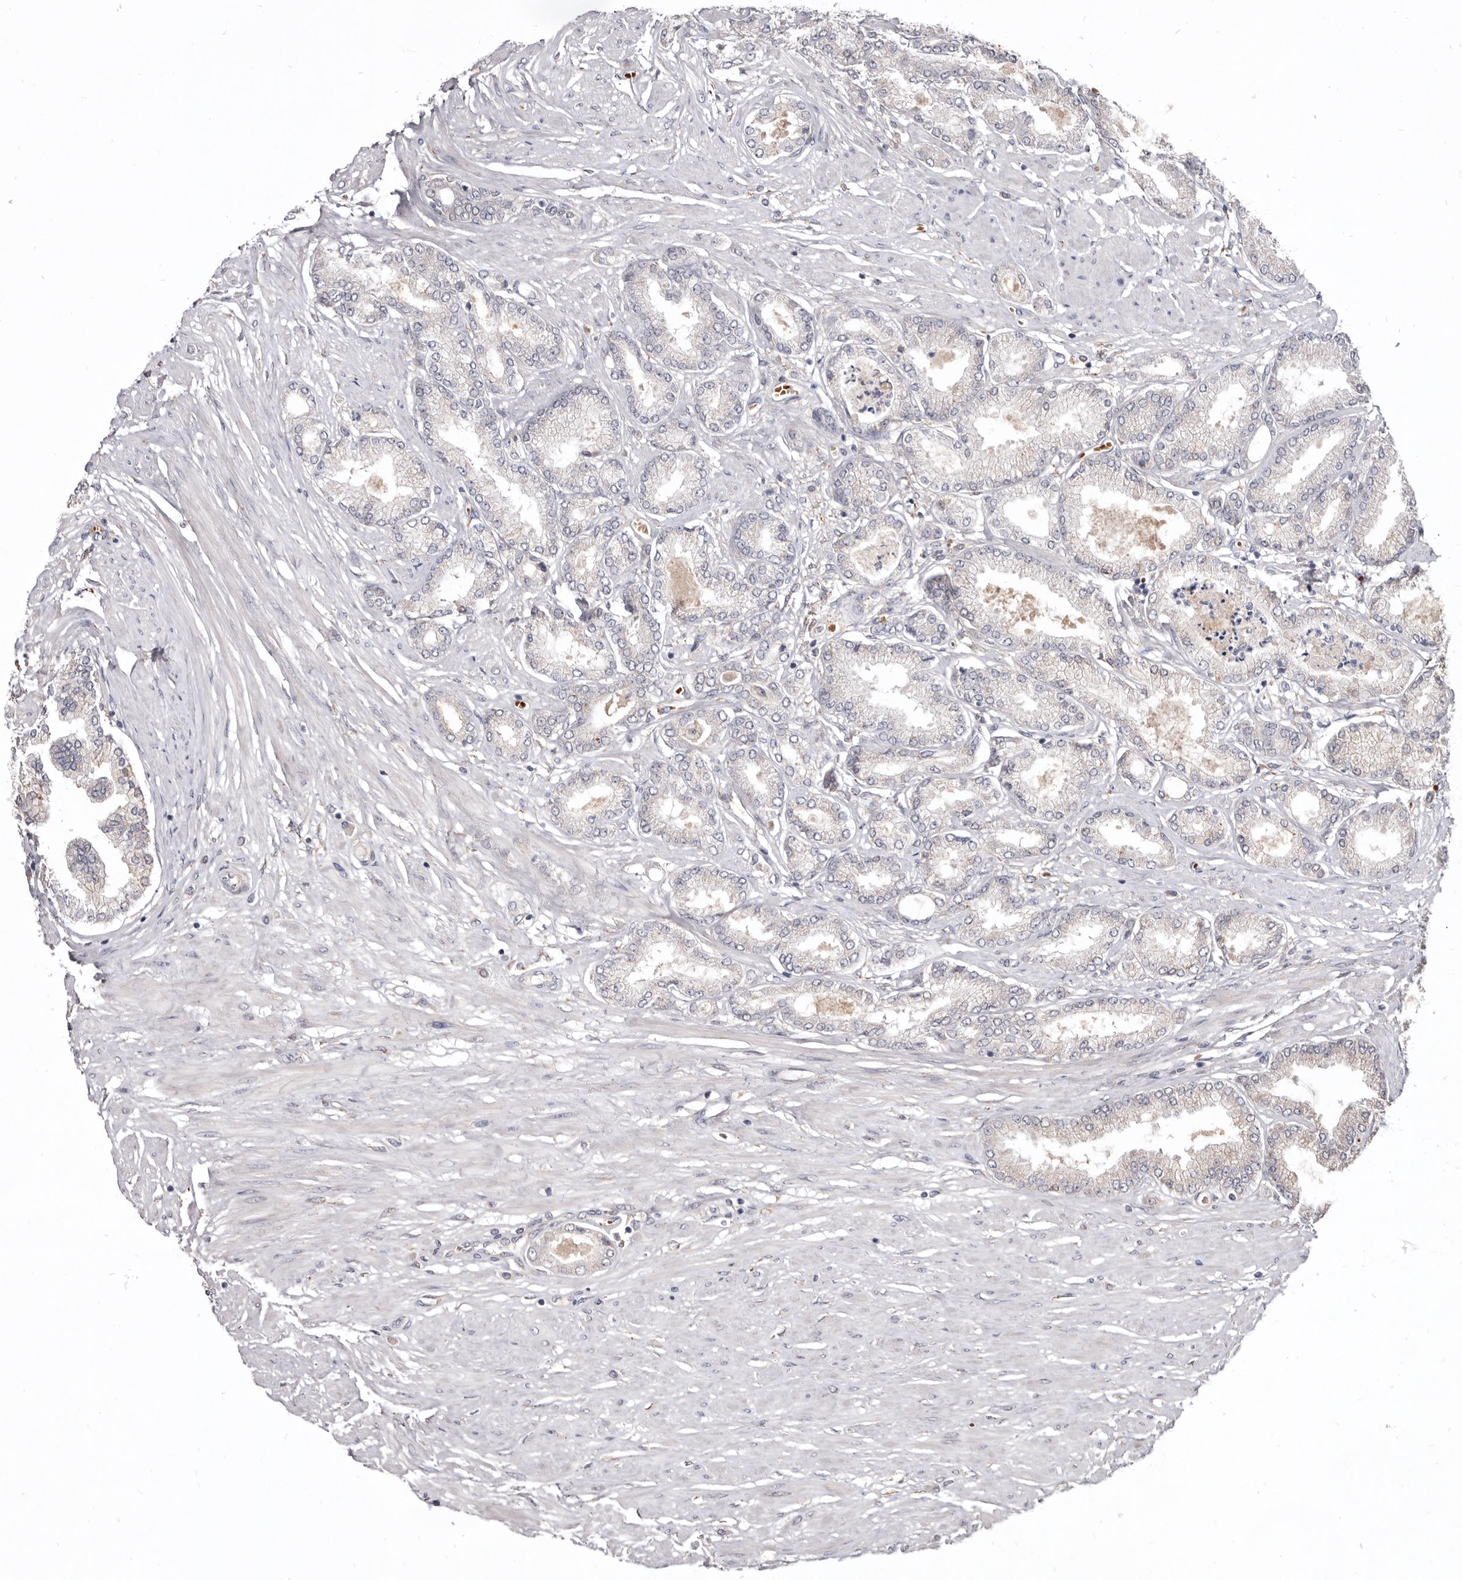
{"staining": {"intensity": "negative", "quantity": "none", "location": "none"}, "tissue": "prostate cancer", "cell_type": "Tumor cells", "image_type": "cancer", "snomed": [{"axis": "morphology", "description": "Adenocarcinoma, Low grade"}, {"axis": "topography", "description": "Prostate"}], "caption": "The photomicrograph shows no significant staining in tumor cells of prostate cancer. (DAB (3,3'-diaminobenzidine) immunohistochemistry, high magnification).", "gene": "NENF", "patient": {"sex": "male", "age": 63}}